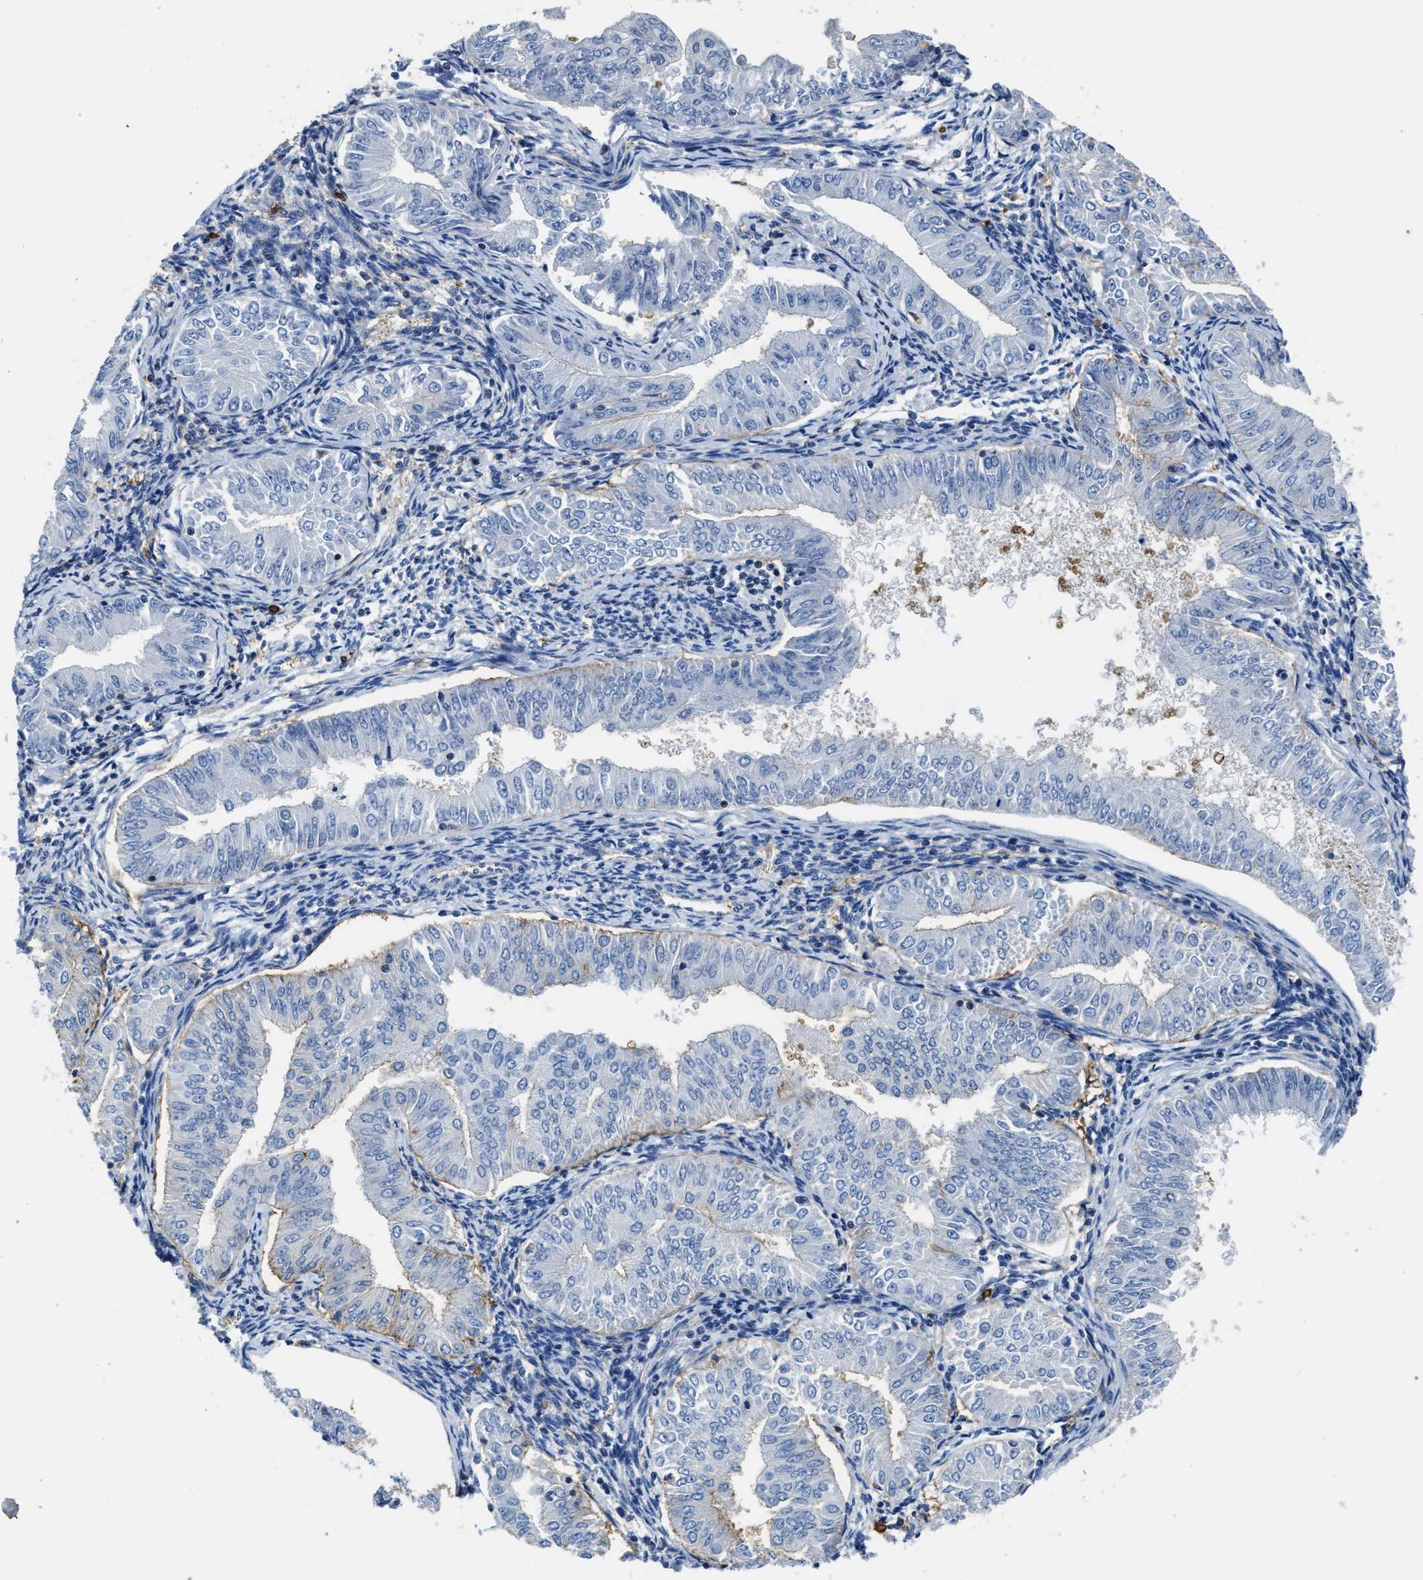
{"staining": {"intensity": "negative", "quantity": "none", "location": "none"}, "tissue": "endometrial cancer", "cell_type": "Tumor cells", "image_type": "cancer", "snomed": [{"axis": "morphology", "description": "Normal tissue, NOS"}, {"axis": "morphology", "description": "Adenocarcinoma, NOS"}, {"axis": "topography", "description": "Endometrium"}], "caption": "Immunohistochemistry of adenocarcinoma (endometrial) displays no positivity in tumor cells.", "gene": "TRAF6", "patient": {"sex": "female", "age": 53}}